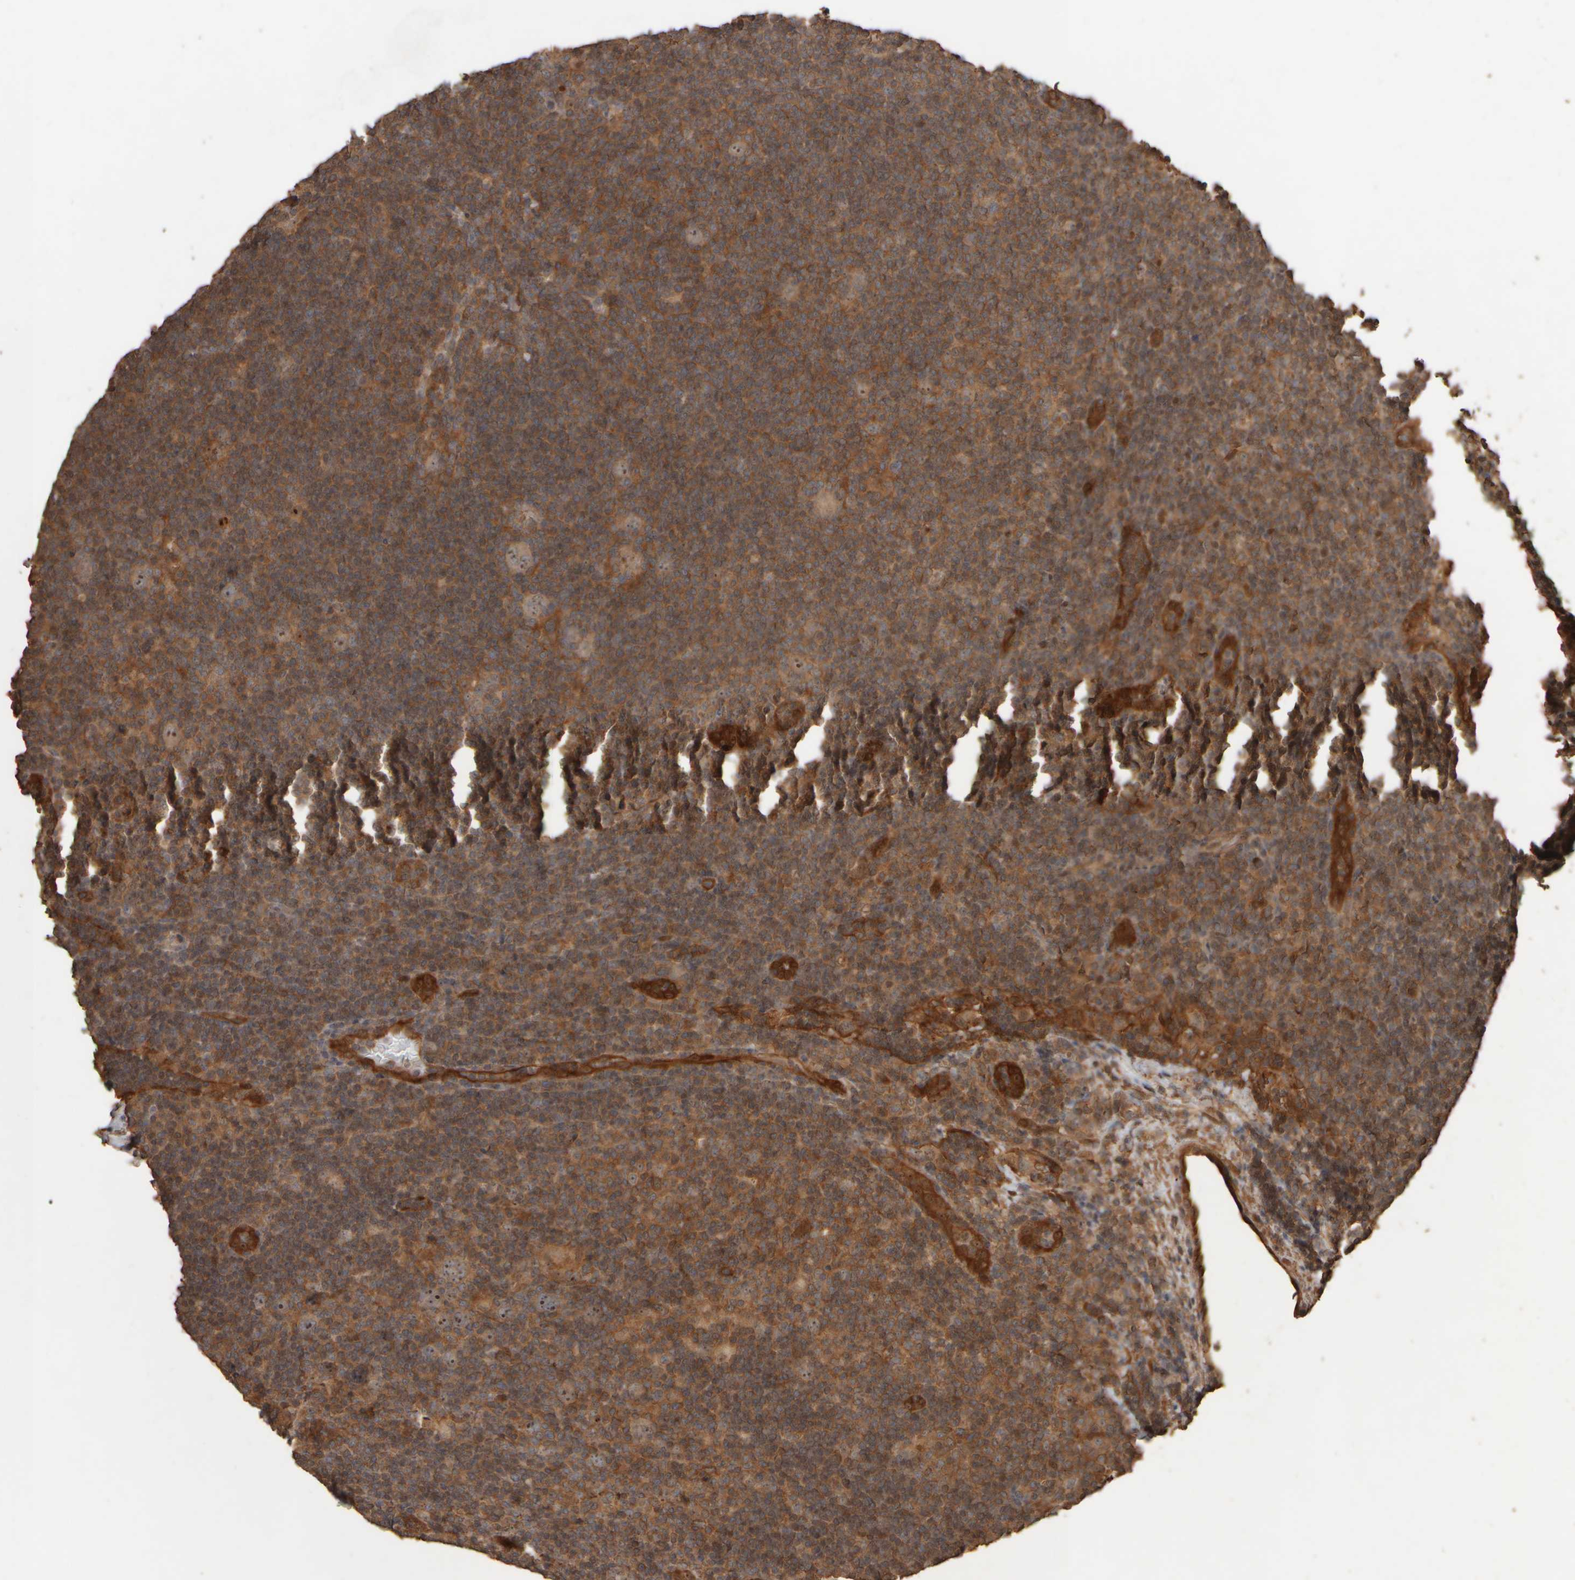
{"staining": {"intensity": "moderate", "quantity": ">75%", "location": "cytoplasmic/membranous,nuclear"}, "tissue": "lymphoma", "cell_type": "Tumor cells", "image_type": "cancer", "snomed": [{"axis": "morphology", "description": "Hodgkin's disease, NOS"}, {"axis": "topography", "description": "Lymph node"}], "caption": "IHC histopathology image of neoplastic tissue: Hodgkin's disease stained using immunohistochemistry exhibits medium levels of moderate protein expression localized specifically in the cytoplasmic/membranous and nuclear of tumor cells, appearing as a cytoplasmic/membranous and nuclear brown color.", "gene": "SPHK1", "patient": {"sex": "female", "age": 57}}